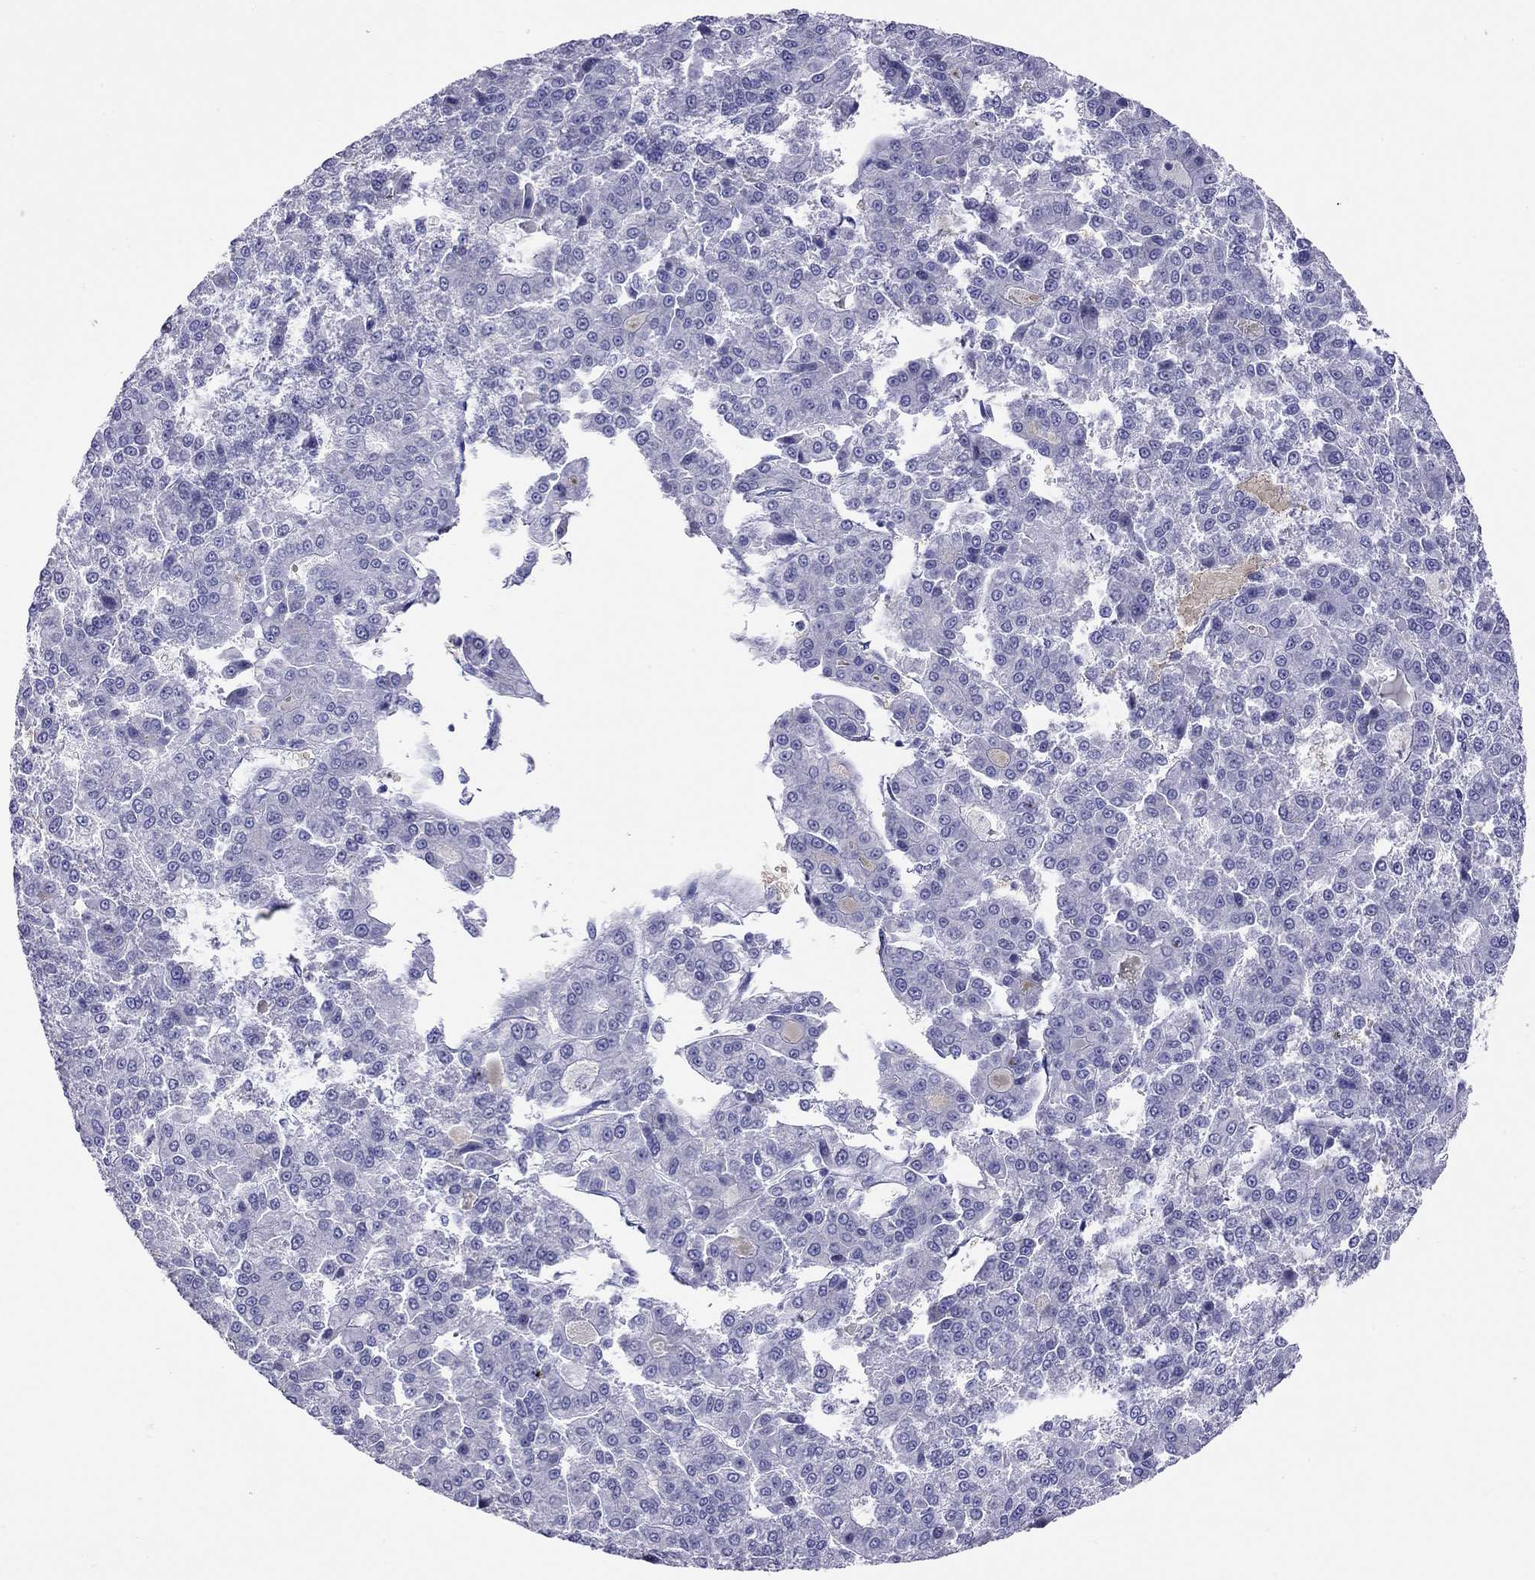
{"staining": {"intensity": "negative", "quantity": "none", "location": "none"}, "tissue": "liver cancer", "cell_type": "Tumor cells", "image_type": "cancer", "snomed": [{"axis": "morphology", "description": "Carcinoma, Hepatocellular, NOS"}, {"axis": "topography", "description": "Liver"}], "caption": "Tumor cells show no significant positivity in liver hepatocellular carcinoma.", "gene": "PTPRN", "patient": {"sex": "male", "age": 70}}